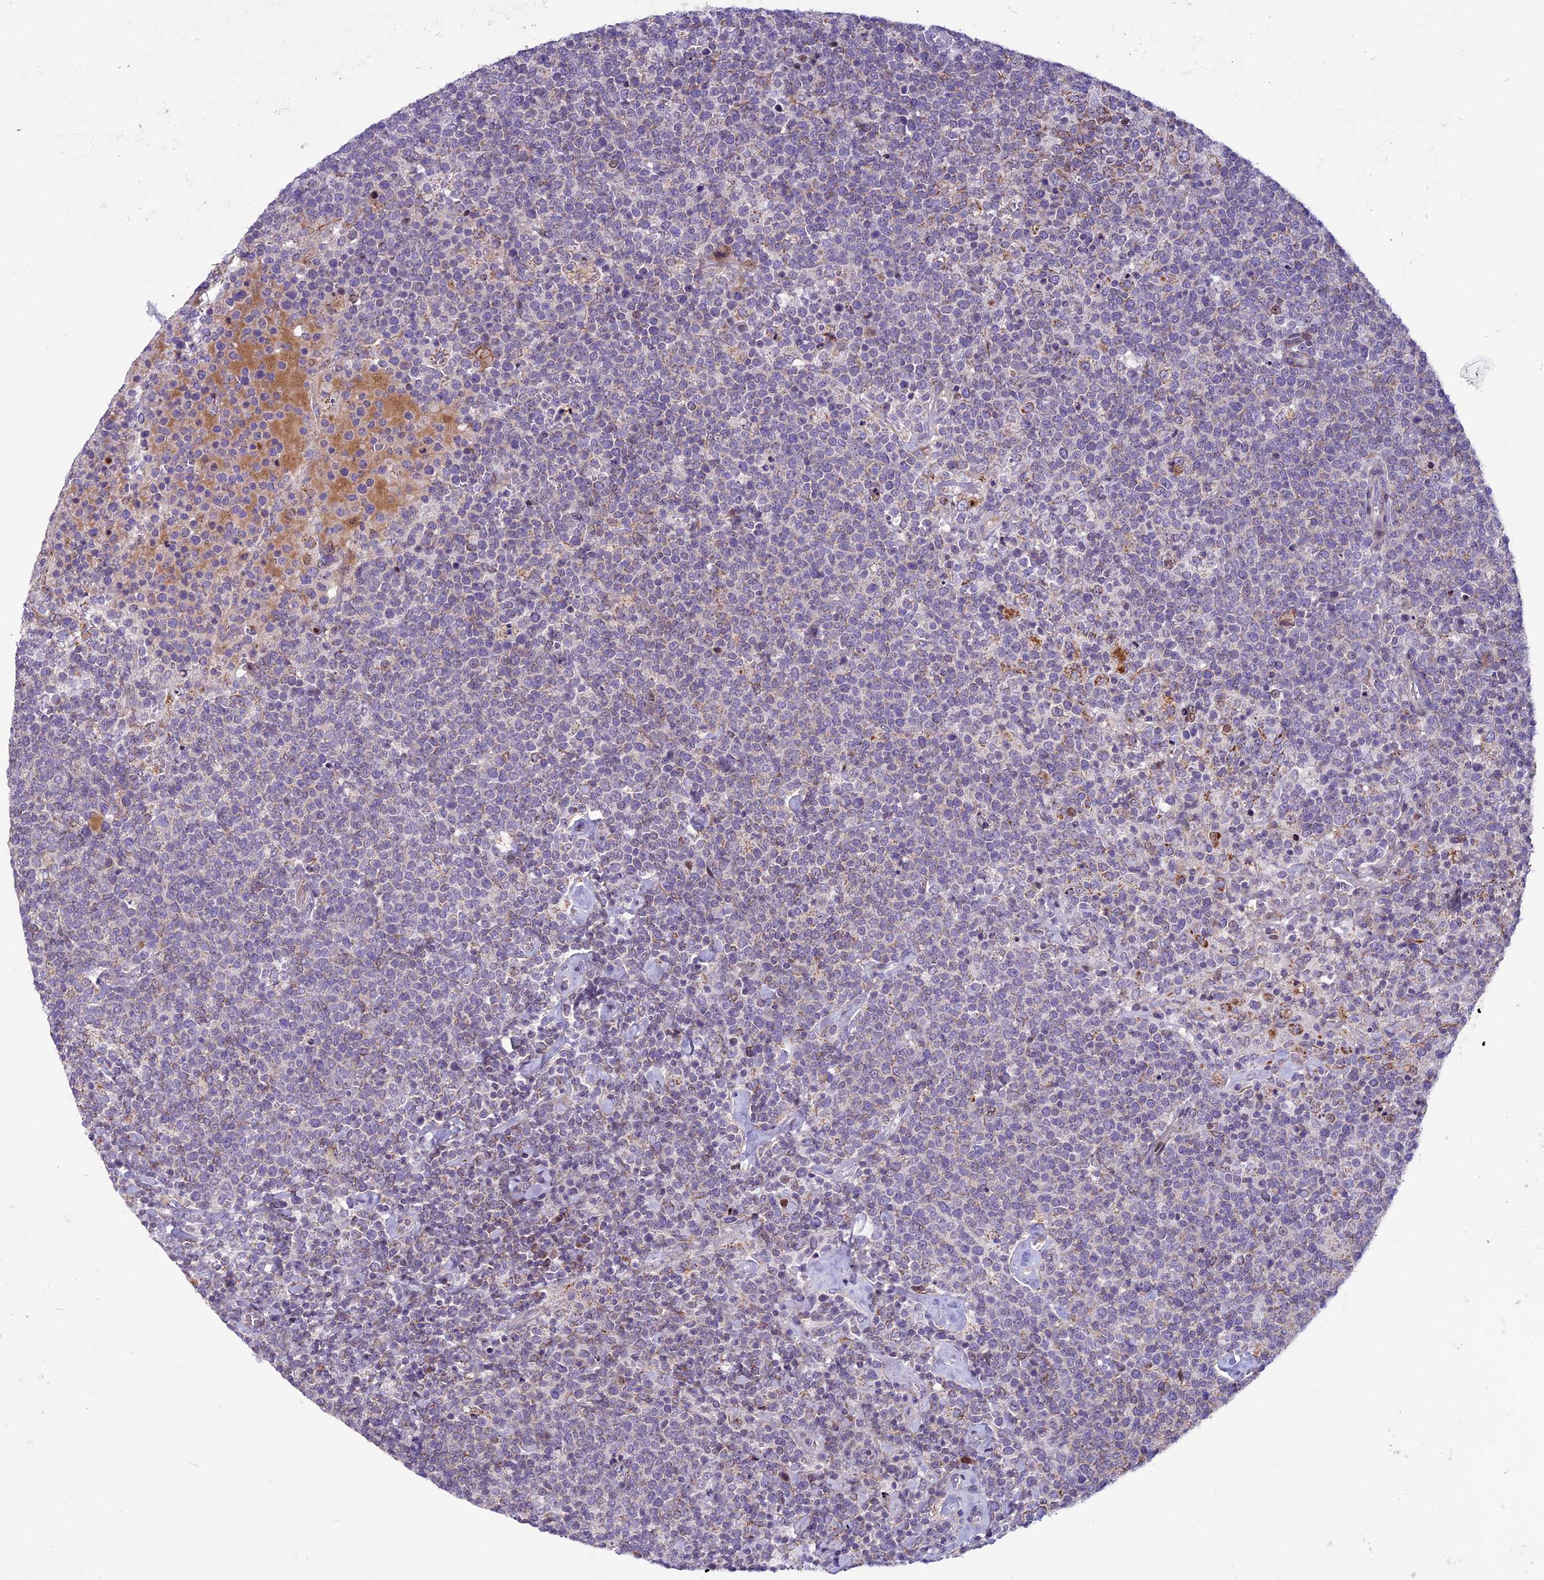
{"staining": {"intensity": "weak", "quantity": "<25%", "location": "cytoplasmic/membranous"}, "tissue": "lymphoma", "cell_type": "Tumor cells", "image_type": "cancer", "snomed": [{"axis": "morphology", "description": "Malignant lymphoma, non-Hodgkin's type, High grade"}, {"axis": "topography", "description": "Lymph node"}], "caption": "Lymphoma was stained to show a protein in brown. There is no significant expression in tumor cells.", "gene": "MIEF2", "patient": {"sex": "male", "age": 61}}